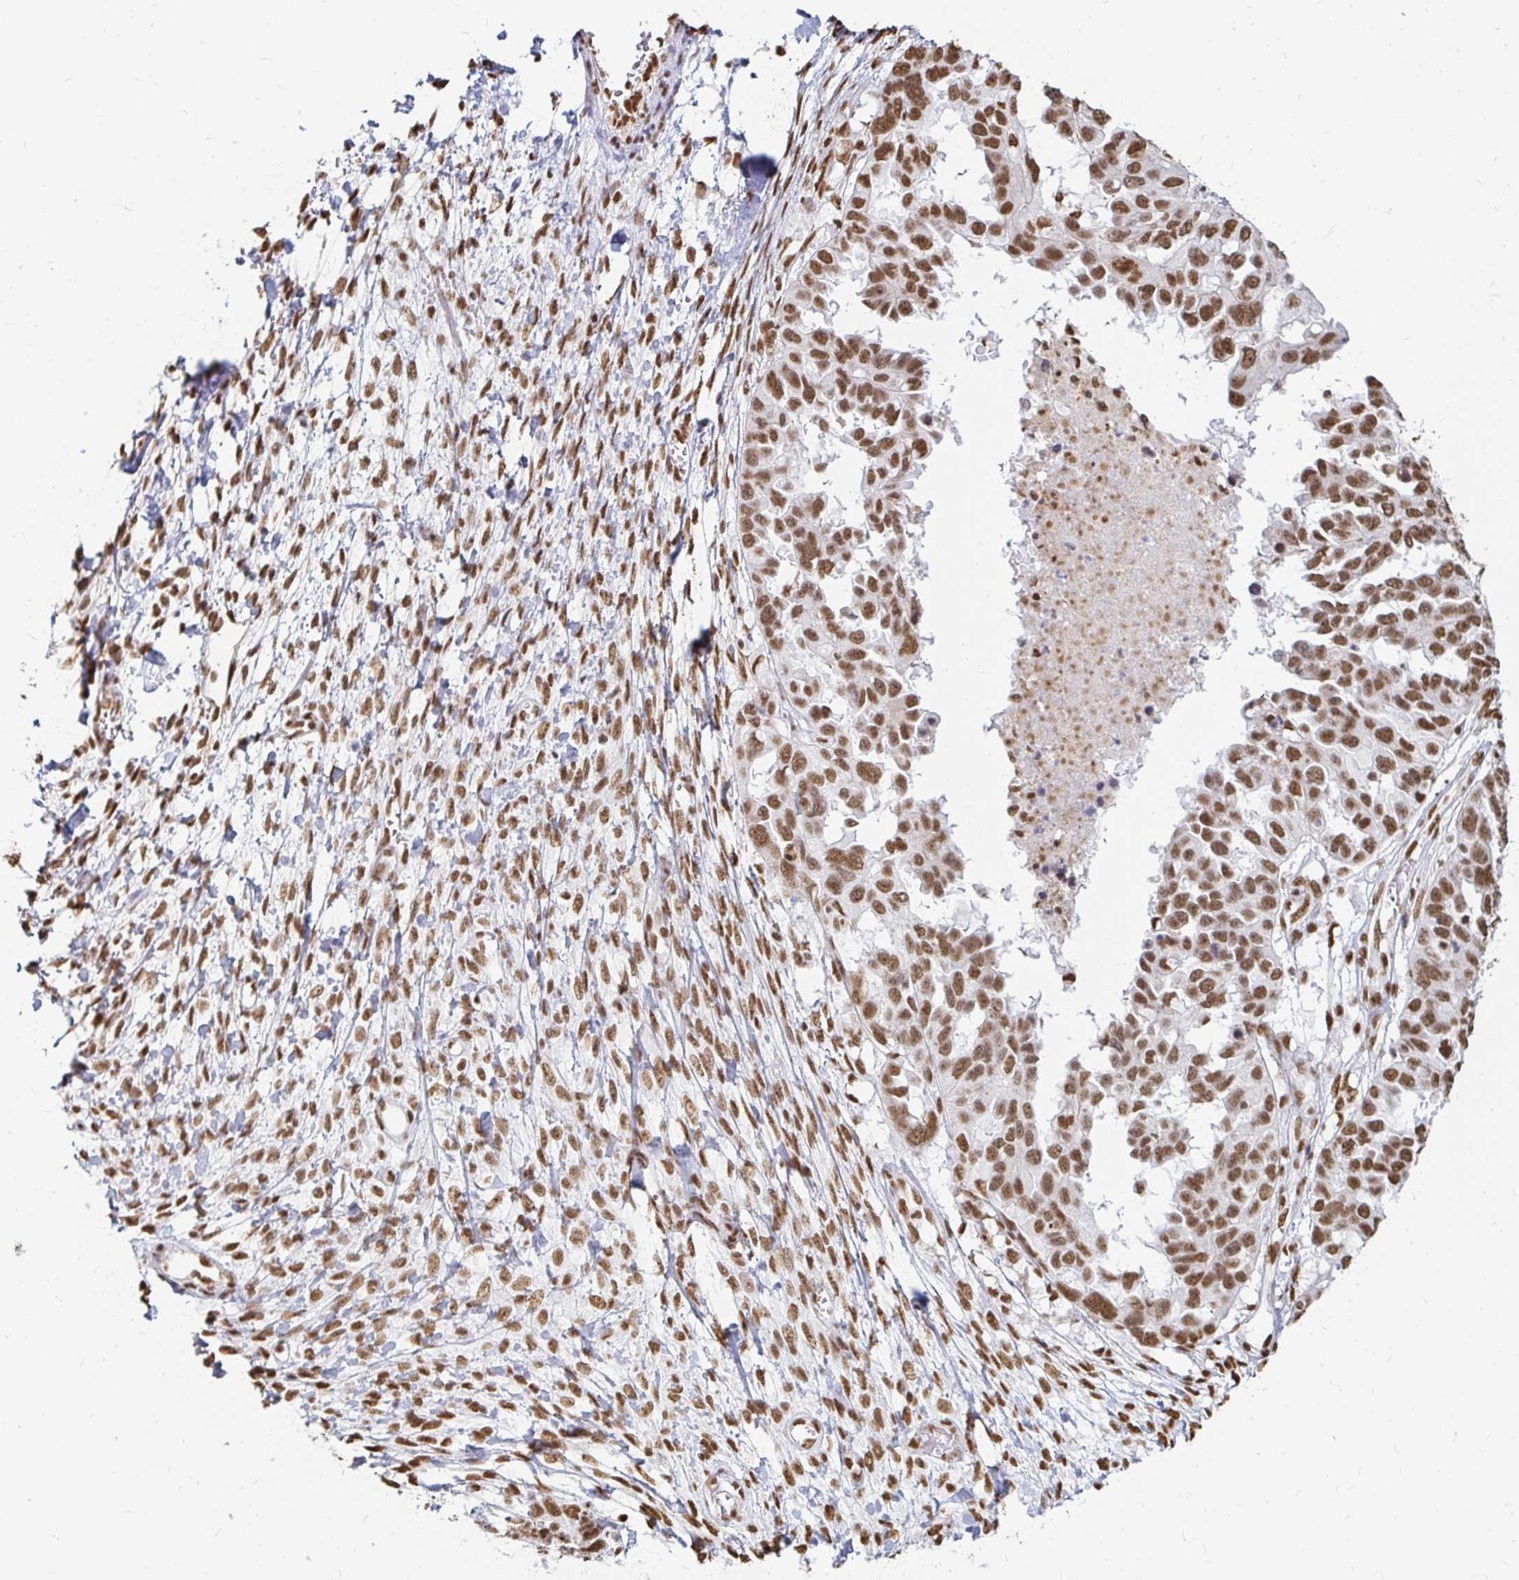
{"staining": {"intensity": "moderate", "quantity": ">75%", "location": "nuclear"}, "tissue": "ovarian cancer", "cell_type": "Tumor cells", "image_type": "cancer", "snomed": [{"axis": "morphology", "description": "Cystadenocarcinoma, serous, NOS"}, {"axis": "topography", "description": "Ovary"}], "caption": "Ovarian serous cystadenocarcinoma stained with DAB immunohistochemistry (IHC) demonstrates medium levels of moderate nuclear expression in about >75% of tumor cells.", "gene": "HNRNPU", "patient": {"sex": "female", "age": 53}}